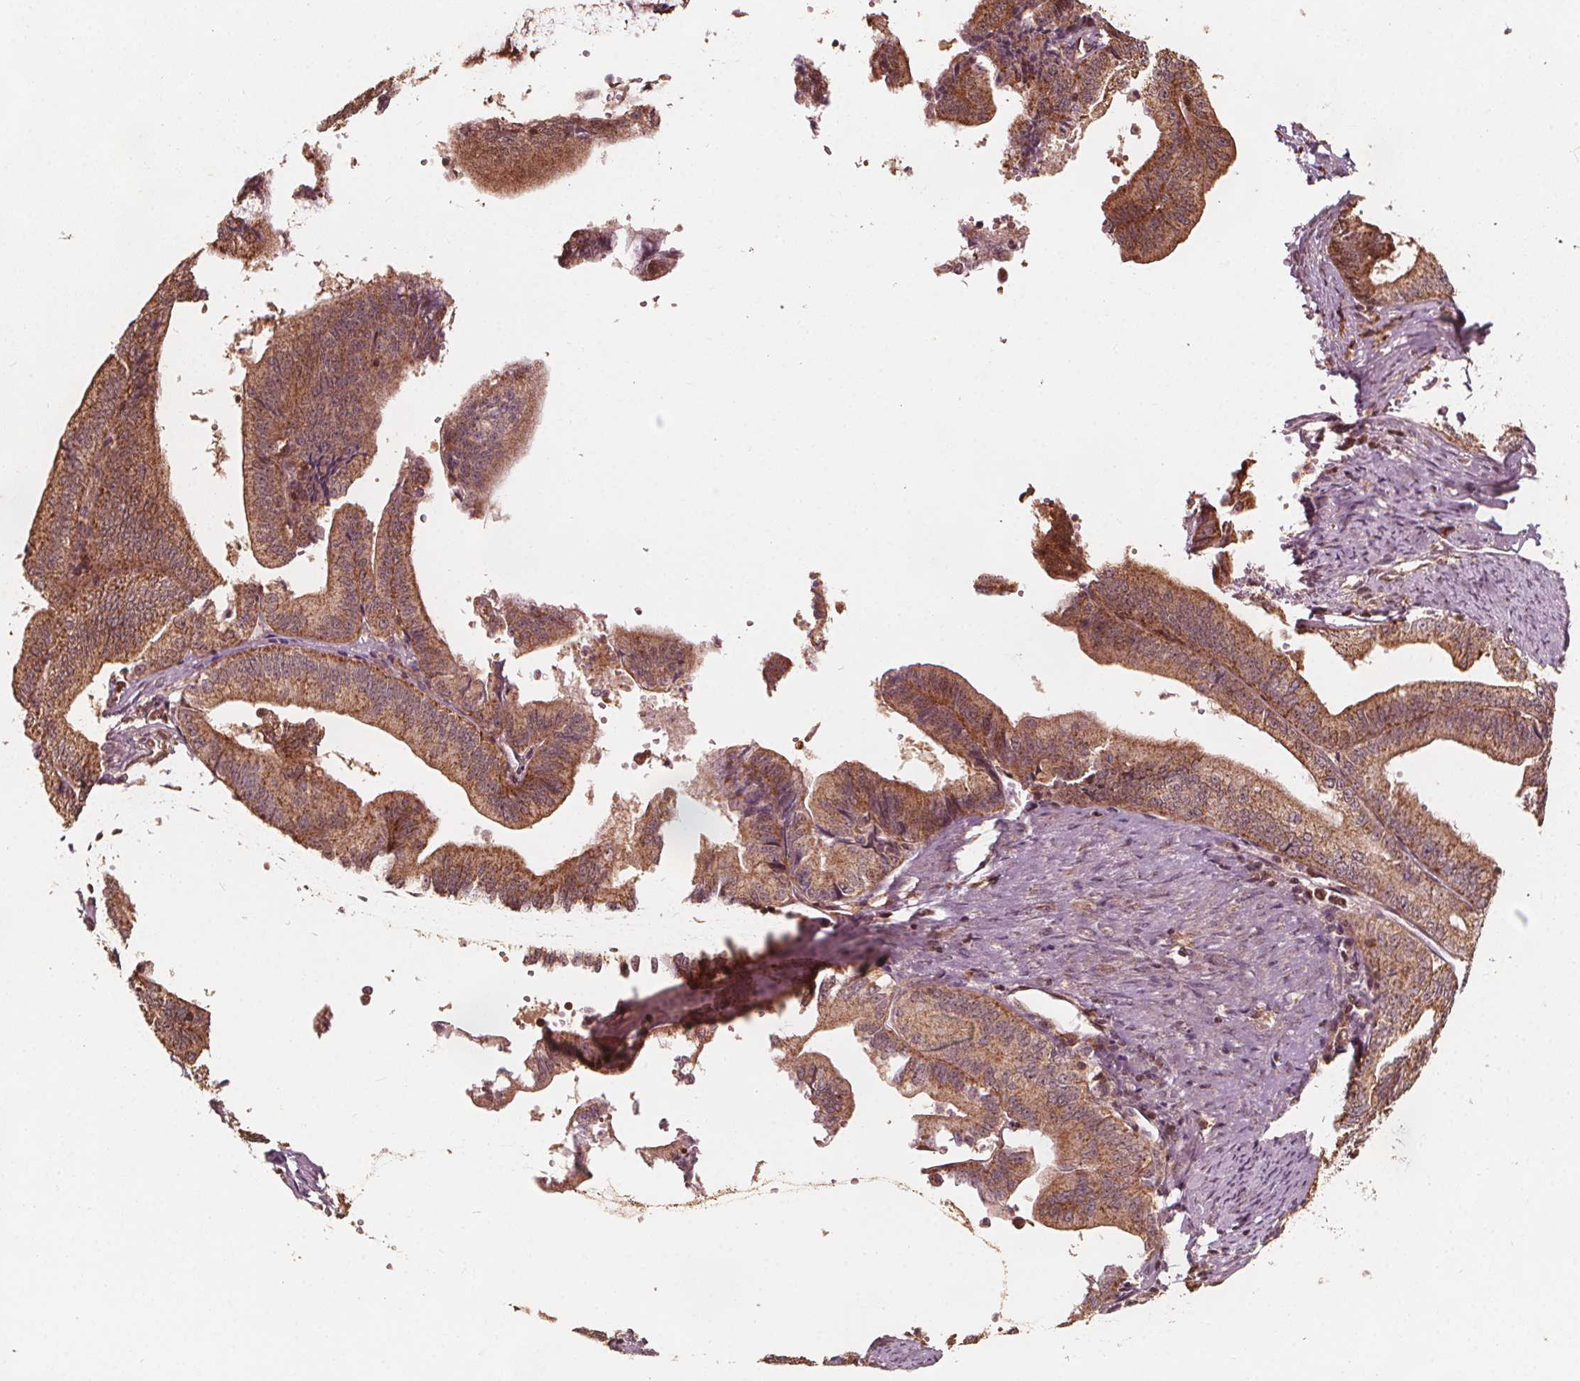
{"staining": {"intensity": "moderate", "quantity": ">75%", "location": "cytoplasmic/membranous"}, "tissue": "endometrial cancer", "cell_type": "Tumor cells", "image_type": "cancer", "snomed": [{"axis": "morphology", "description": "Adenocarcinoma, NOS"}, {"axis": "topography", "description": "Endometrium"}], "caption": "IHC (DAB) staining of endometrial cancer exhibits moderate cytoplasmic/membranous protein expression in approximately >75% of tumor cells.", "gene": "AIP", "patient": {"sex": "female", "age": 65}}